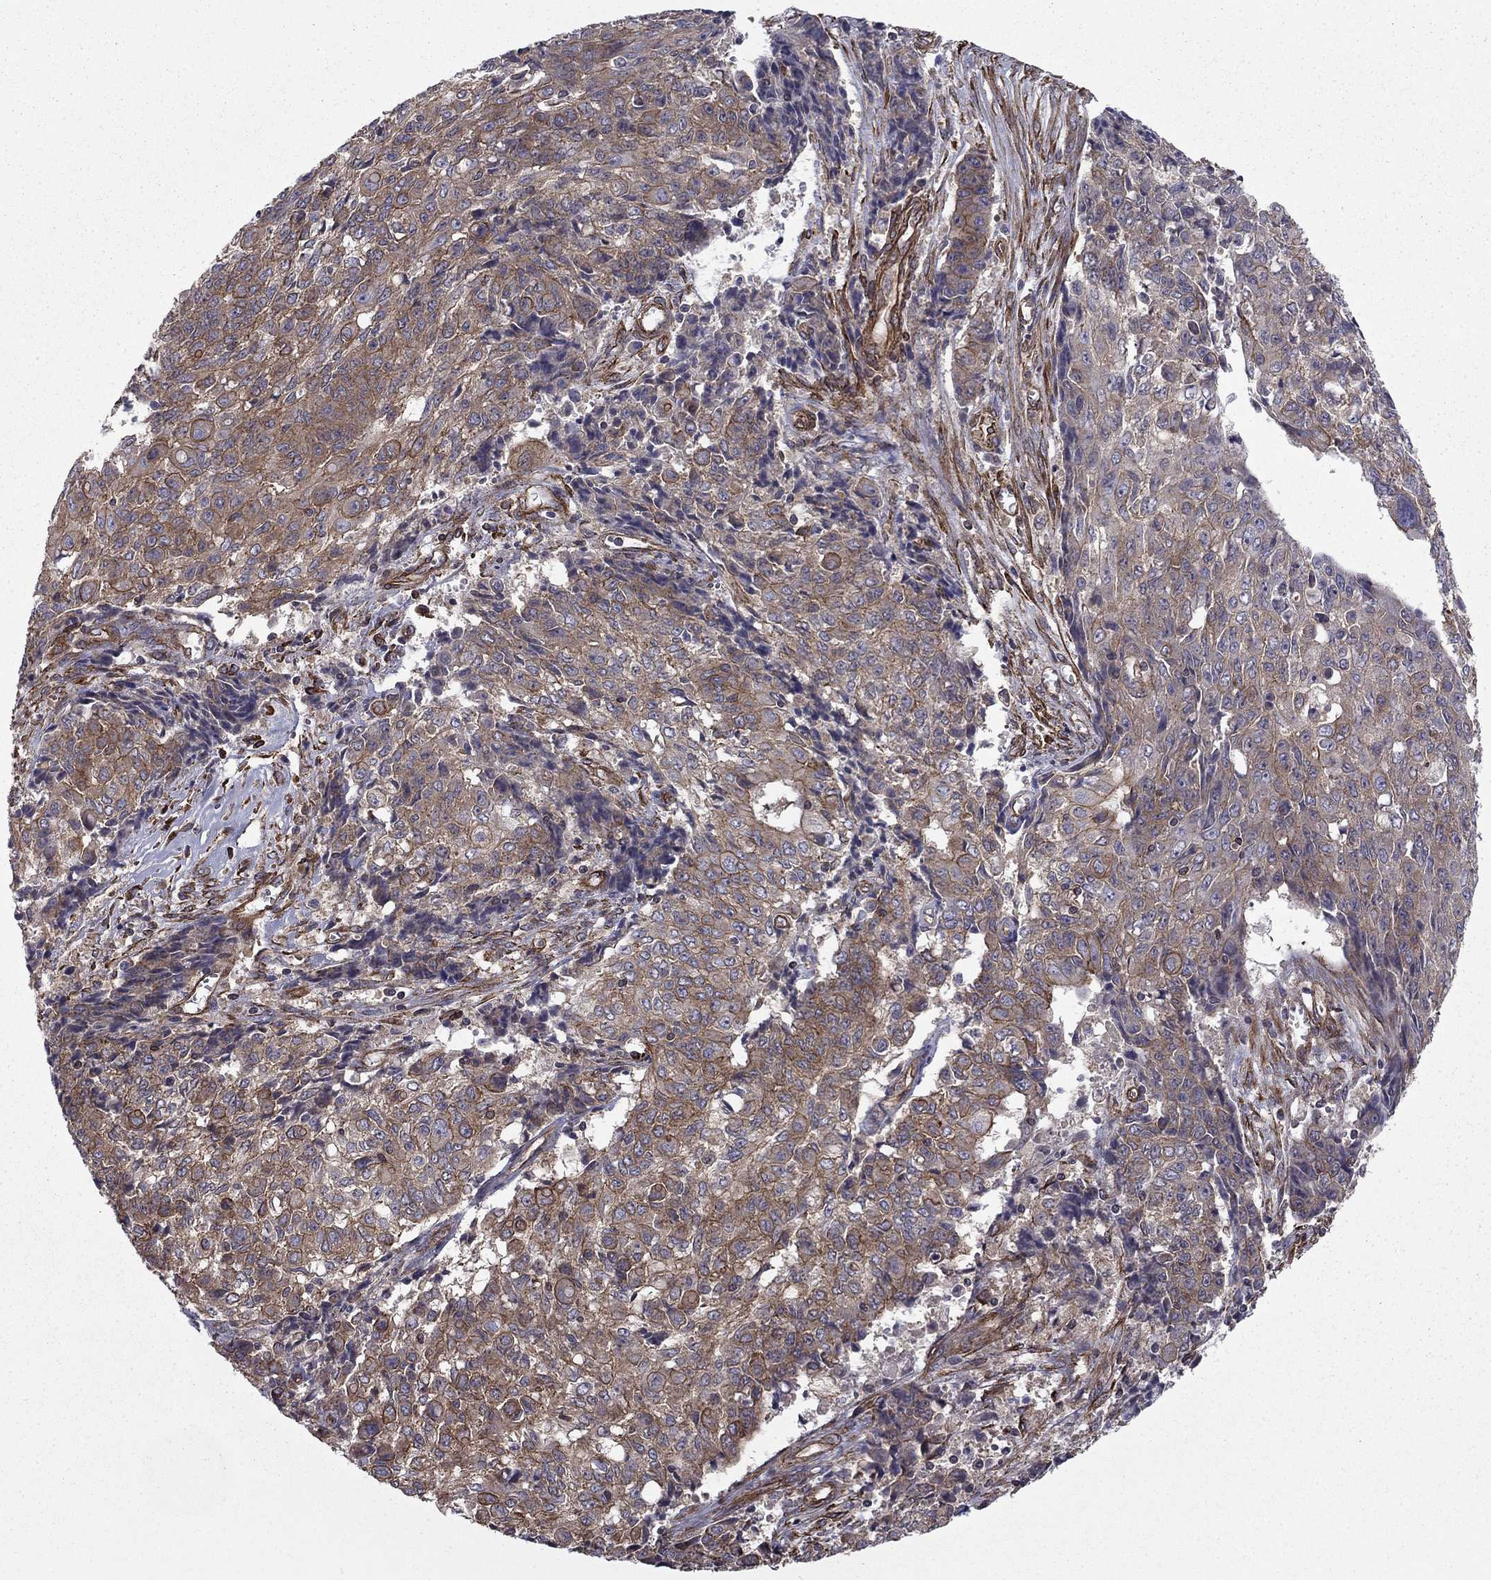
{"staining": {"intensity": "moderate", "quantity": "<25%", "location": "cytoplasmic/membranous"}, "tissue": "ovarian cancer", "cell_type": "Tumor cells", "image_type": "cancer", "snomed": [{"axis": "morphology", "description": "Carcinoma, endometroid"}, {"axis": "topography", "description": "Ovary"}], "caption": "Brown immunohistochemical staining in ovarian endometroid carcinoma displays moderate cytoplasmic/membranous positivity in approximately <25% of tumor cells.", "gene": "SHMT1", "patient": {"sex": "female", "age": 42}}